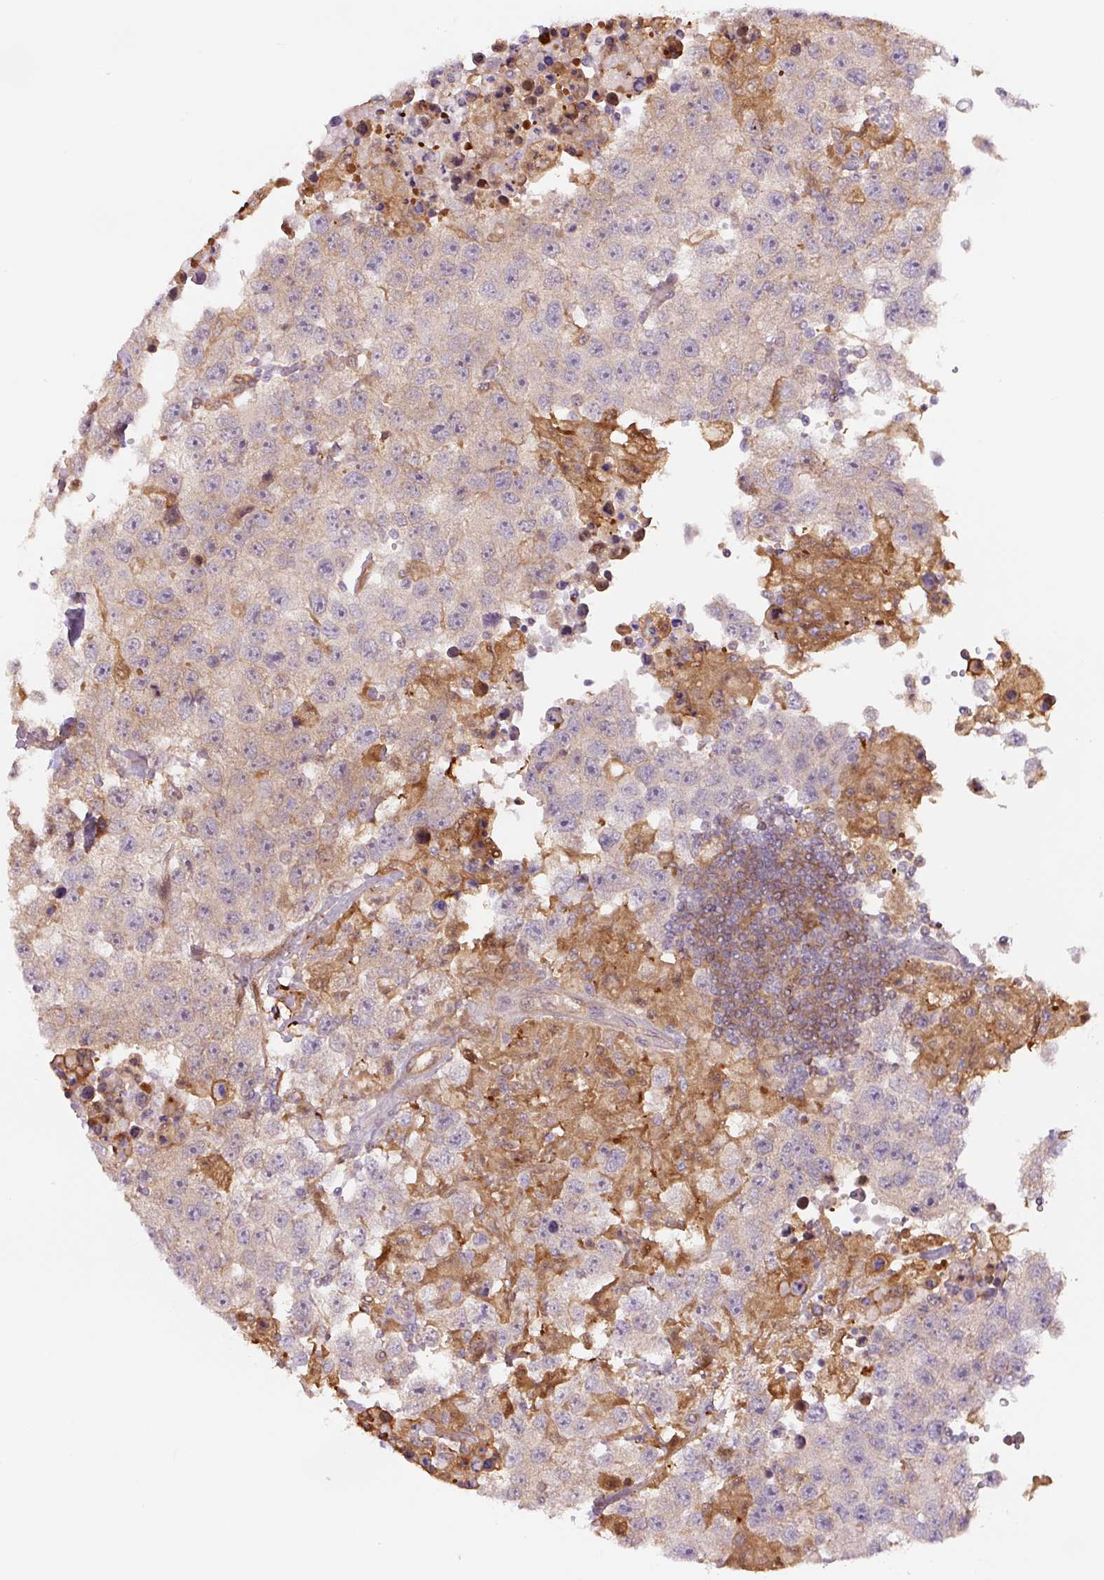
{"staining": {"intensity": "weak", "quantity": "25%-75%", "location": "cytoplasmic/membranous"}, "tissue": "testis cancer", "cell_type": "Tumor cells", "image_type": "cancer", "snomed": [{"axis": "morphology", "description": "Carcinoma, Embryonal, NOS"}, {"axis": "topography", "description": "Testis"}], "caption": "Brown immunohistochemical staining in testis cancer (embryonal carcinoma) shows weak cytoplasmic/membranous staining in about 25%-75% of tumor cells.", "gene": "SPSB2", "patient": {"sex": "male", "age": 83}}